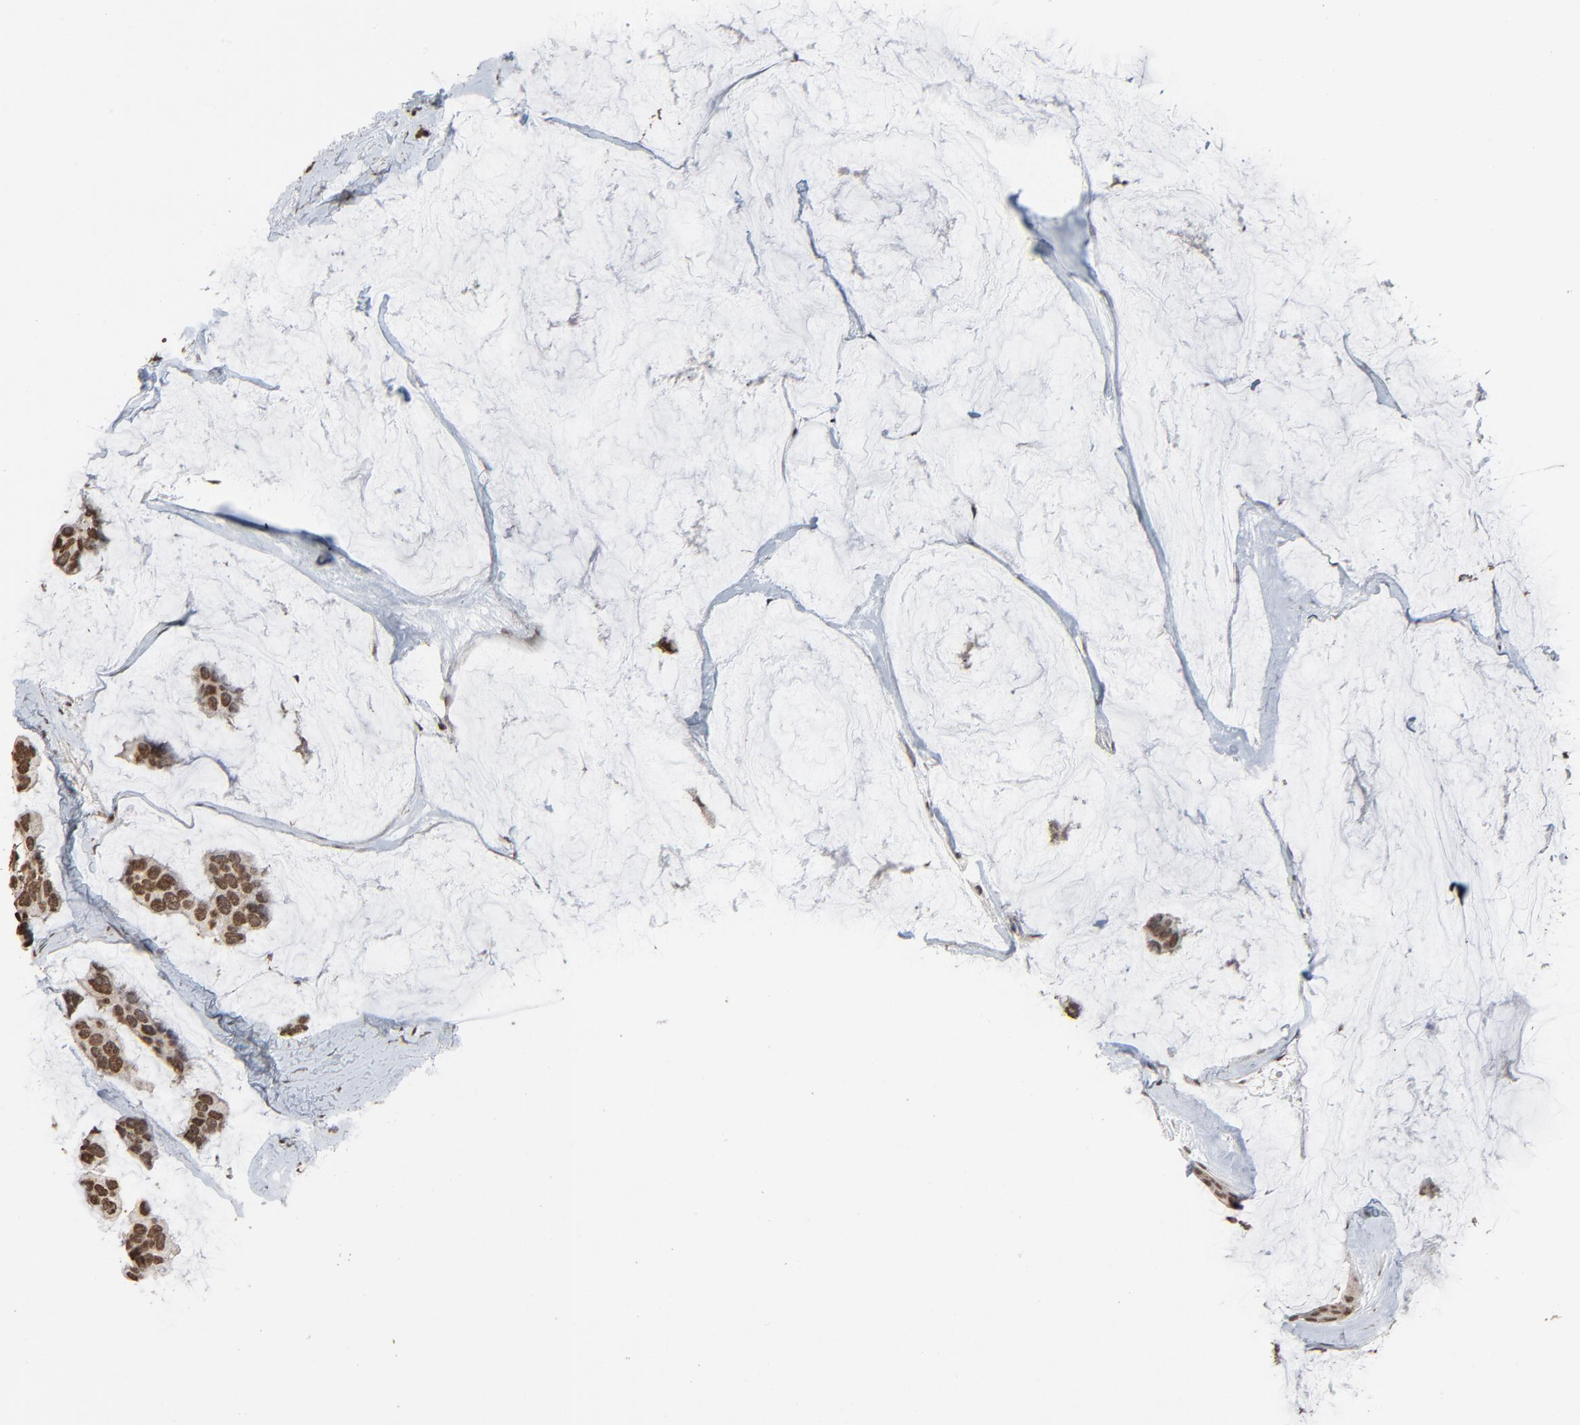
{"staining": {"intensity": "moderate", "quantity": ">75%", "location": "nuclear"}, "tissue": "breast cancer", "cell_type": "Tumor cells", "image_type": "cancer", "snomed": [{"axis": "morphology", "description": "Normal tissue, NOS"}, {"axis": "morphology", "description": "Duct carcinoma"}, {"axis": "topography", "description": "Breast"}], "caption": "IHC micrograph of neoplastic tissue: infiltrating ductal carcinoma (breast) stained using immunohistochemistry exhibits medium levels of moderate protein expression localized specifically in the nuclear of tumor cells, appearing as a nuclear brown color.", "gene": "RPS6KA3", "patient": {"sex": "female", "age": 50}}